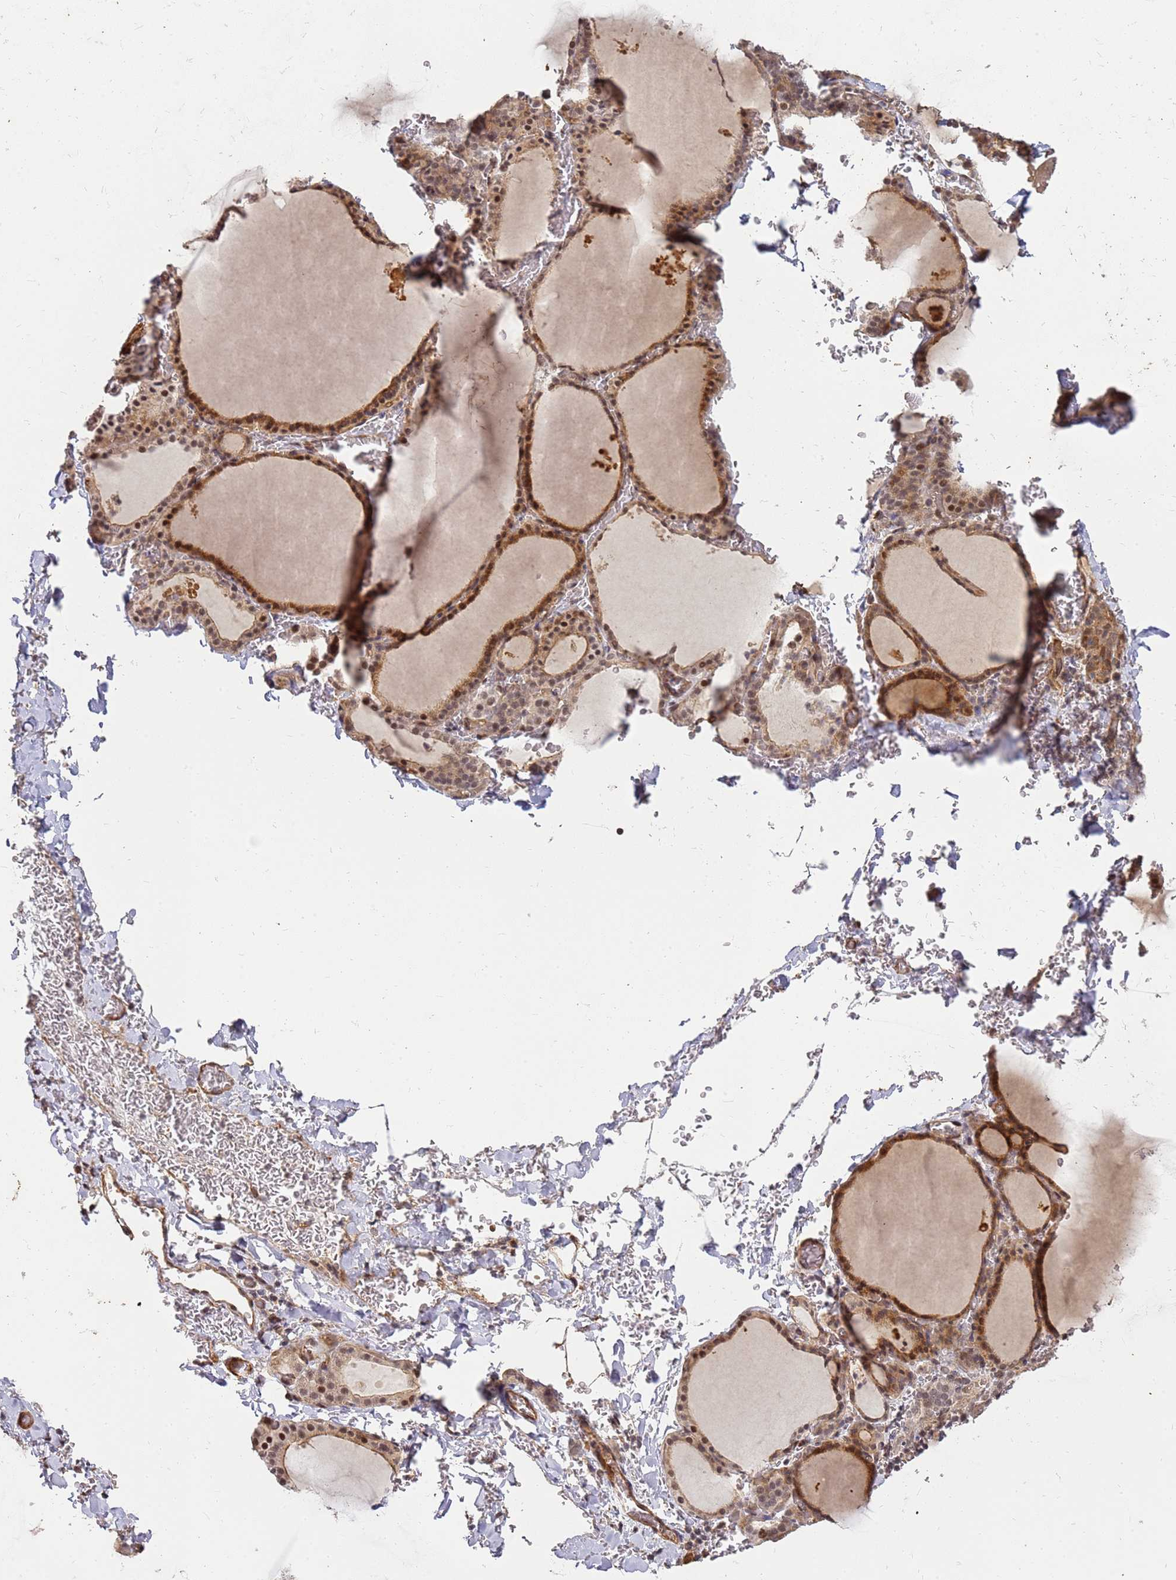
{"staining": {"intensity": "moderate", "quantity": ">75%", "location": "cytoplasmic/membranous,nuclear"}, "tissue": "thyroid gland", "cell_type": "Glandular cells", "image_type": "normal", "snomed": [{"axis": "morphology", "description": "Normal tissue, NOS"}, {"axis": "topography", "description": "Thyroid gland"}], "caption": "Protein expression analysis of unremarkable thyroid gland reveals moderate cytoplasmic/membranous,nuclear positivity in approximately >75% of glandular cells.", "gene": "ST18", "patient": {"sex": "female", "age": 39}}